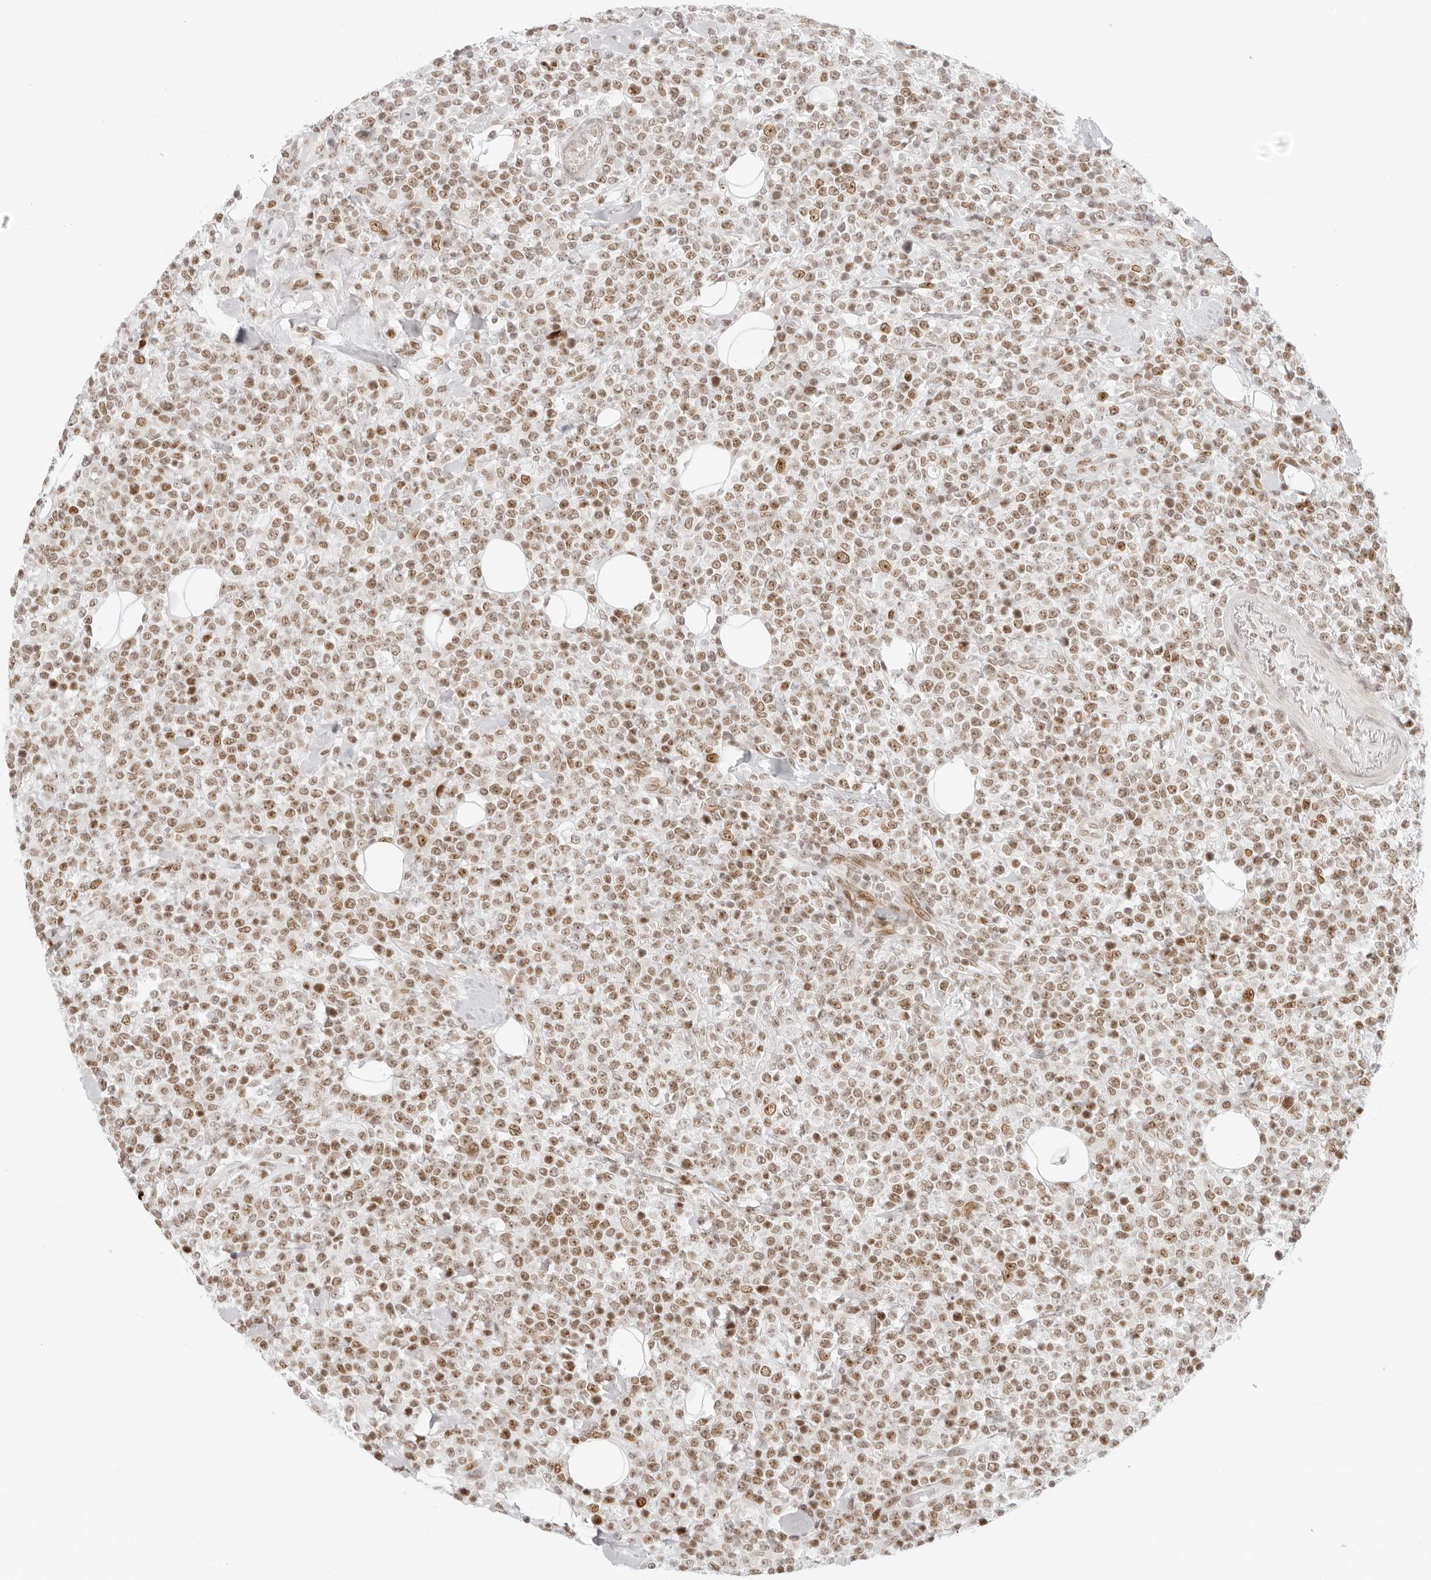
{"staining": {"intensity": "moderate", "quantity": ">75%", "location": "nuclear"}, "tissue": "lymphoma", "cell_type": "Tumor cells", "image_type": "cancer", "snomed": [{"axis": "morphology", "description": "Malignant lymphoma, non-Hodgkin's type, High grade"}, {"axis": "topography", "description": "Colon"}], "caption": "Immunohistochemistry (IHC) image of neoplastic tissue: human malignant lymphoma, non-Hodgkin's type (high-grade) stained using immunohistochemistry (IHC) shows medium levels of moderate protein expression localized specifically in the nuclear of tumor cells, appearing as a nuclear brown color.", "gene": "RCC1", "patient": {"sex": "female", "age": 53}}